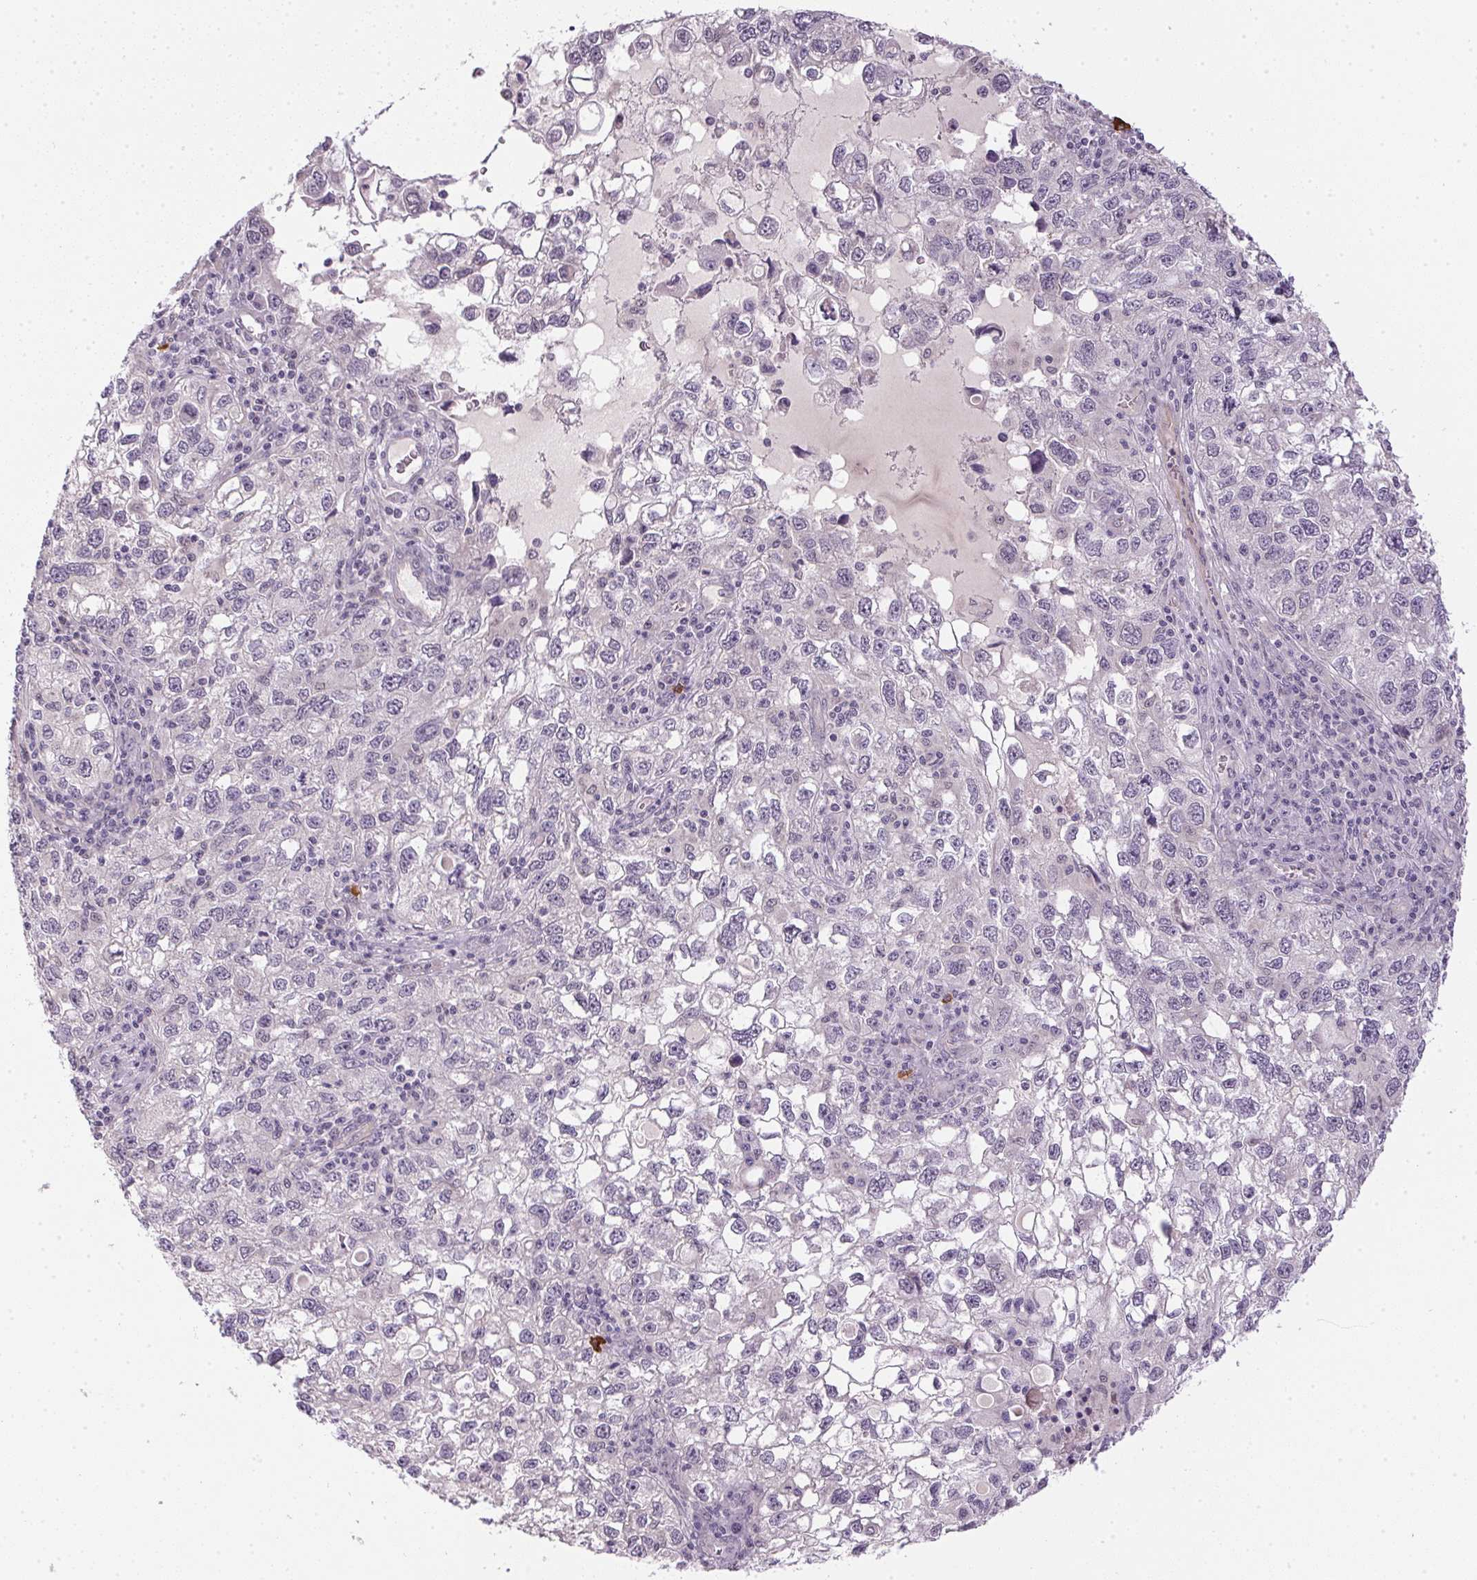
{"staining": {"intensity": "negative", "quantity": "none", "location": "none"}, "tissue": "cervical cancer", "cell_type": "Tumor cells", "image_type": "cancer", "snomed": [{"axis": "morphology", "description": "Squamous cell carcinoma, NOS"}, {"axis": "topography", "description": "Cervix"}], "caption": "This histopathology image is of squamous cell carcinoma (cervical) stained with immunohistochemistry to label a protein in brown with the nuclei are counter-stained blue. There is no staining in tumor cells. (DAB (3,3'-diaminobenzidine) IHC with hematoxylin counter stain).", "gene": "CFAP92", "patient": {"sex": "female", "age": 55}}